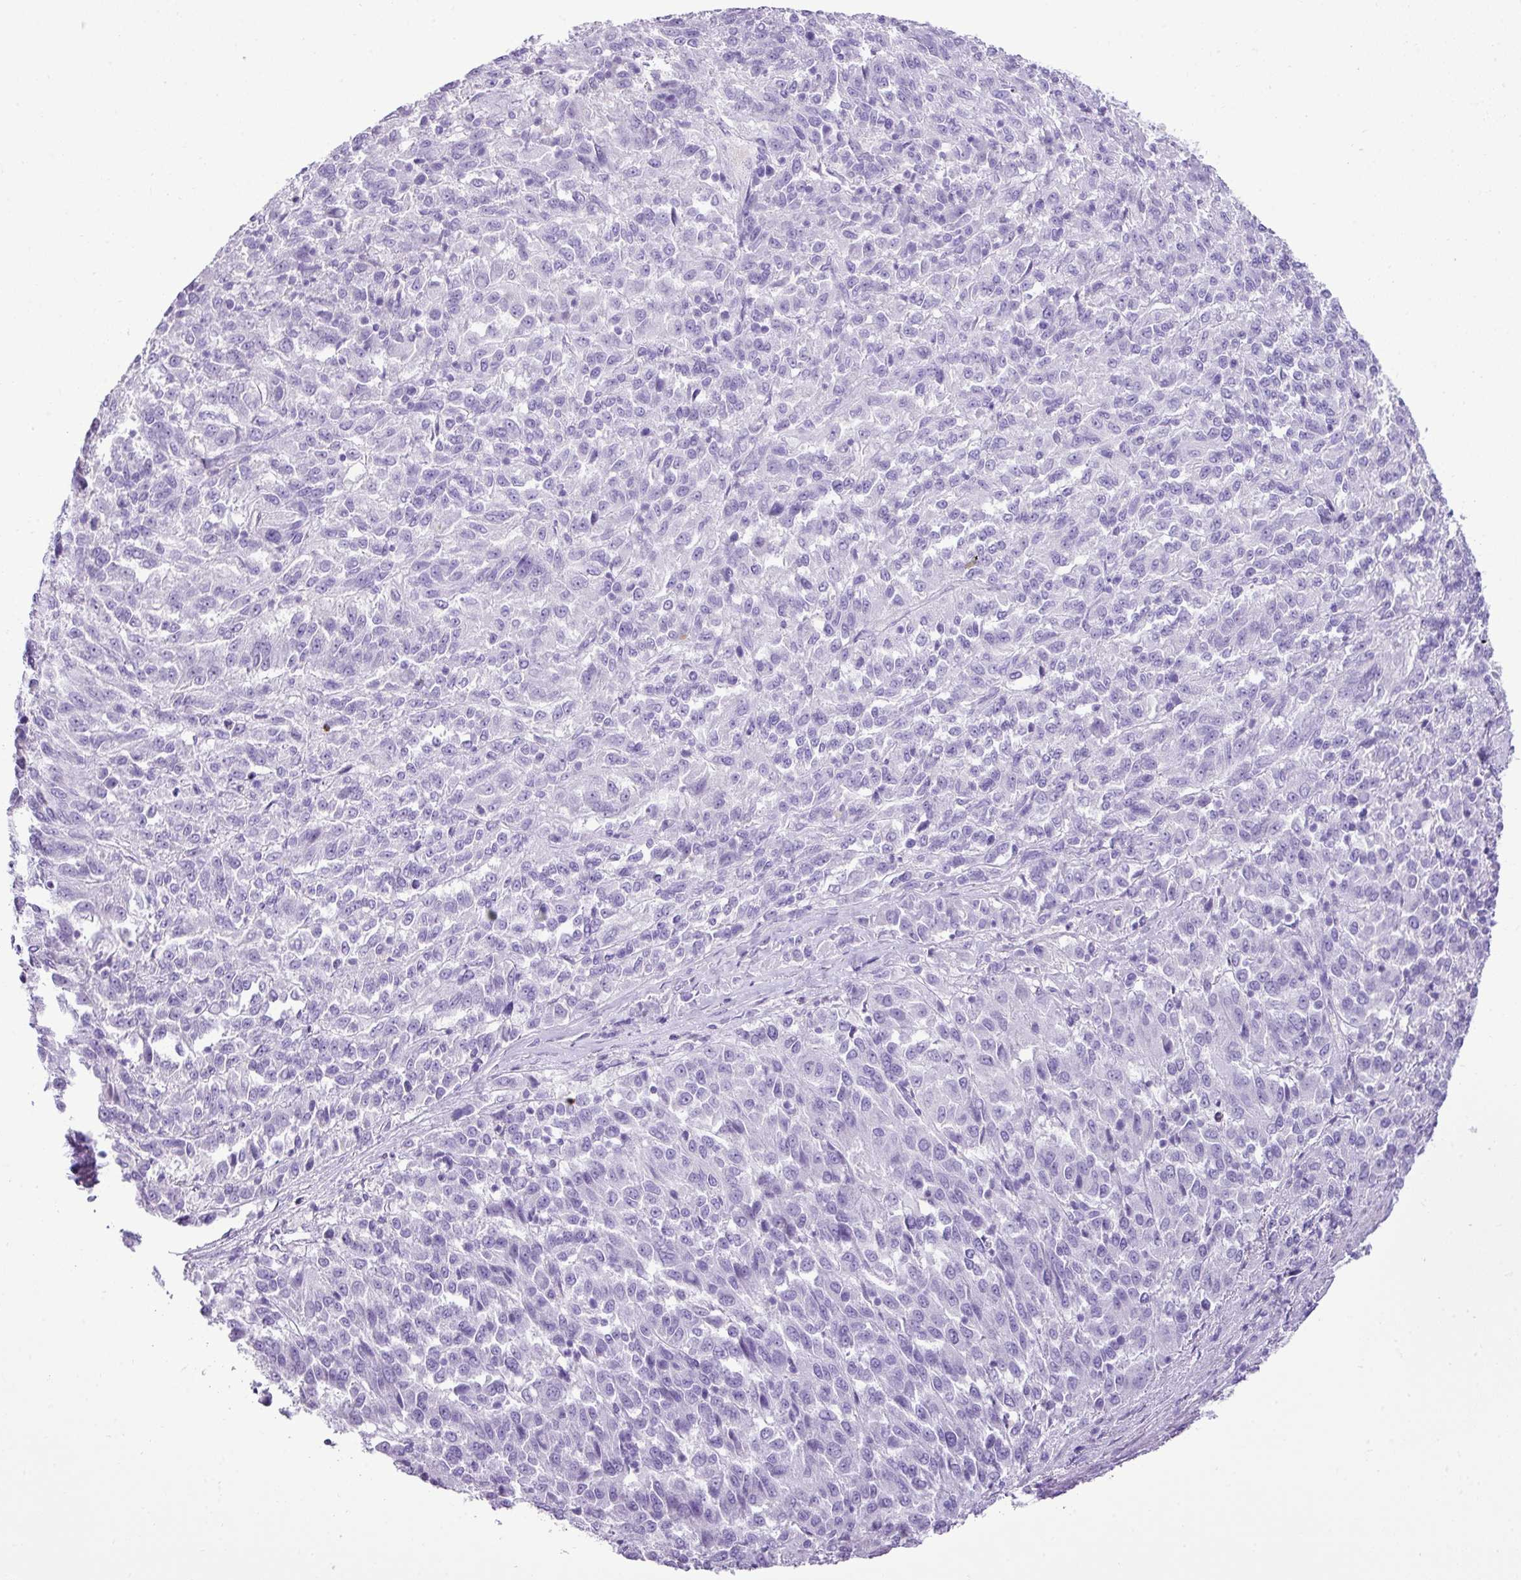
{"staining": {"intensity": "negative", "quantity": "none", "location": "none"}, "tissue": "melanoma", "cell_type": "Tumor cells", "image_type": "cancer", "snomed": [{"axis": "morphology", "description": "Malignant melanoma, Metastatic site"}, {"axis": "topography", "description": "Lung"}], "caption": "Immunohistochemical staining of human melanoma reveals no significant positivity in tumor cells.", "gene": "ZSCAN5A", "patient": {"sex": "male", "age": 64}}